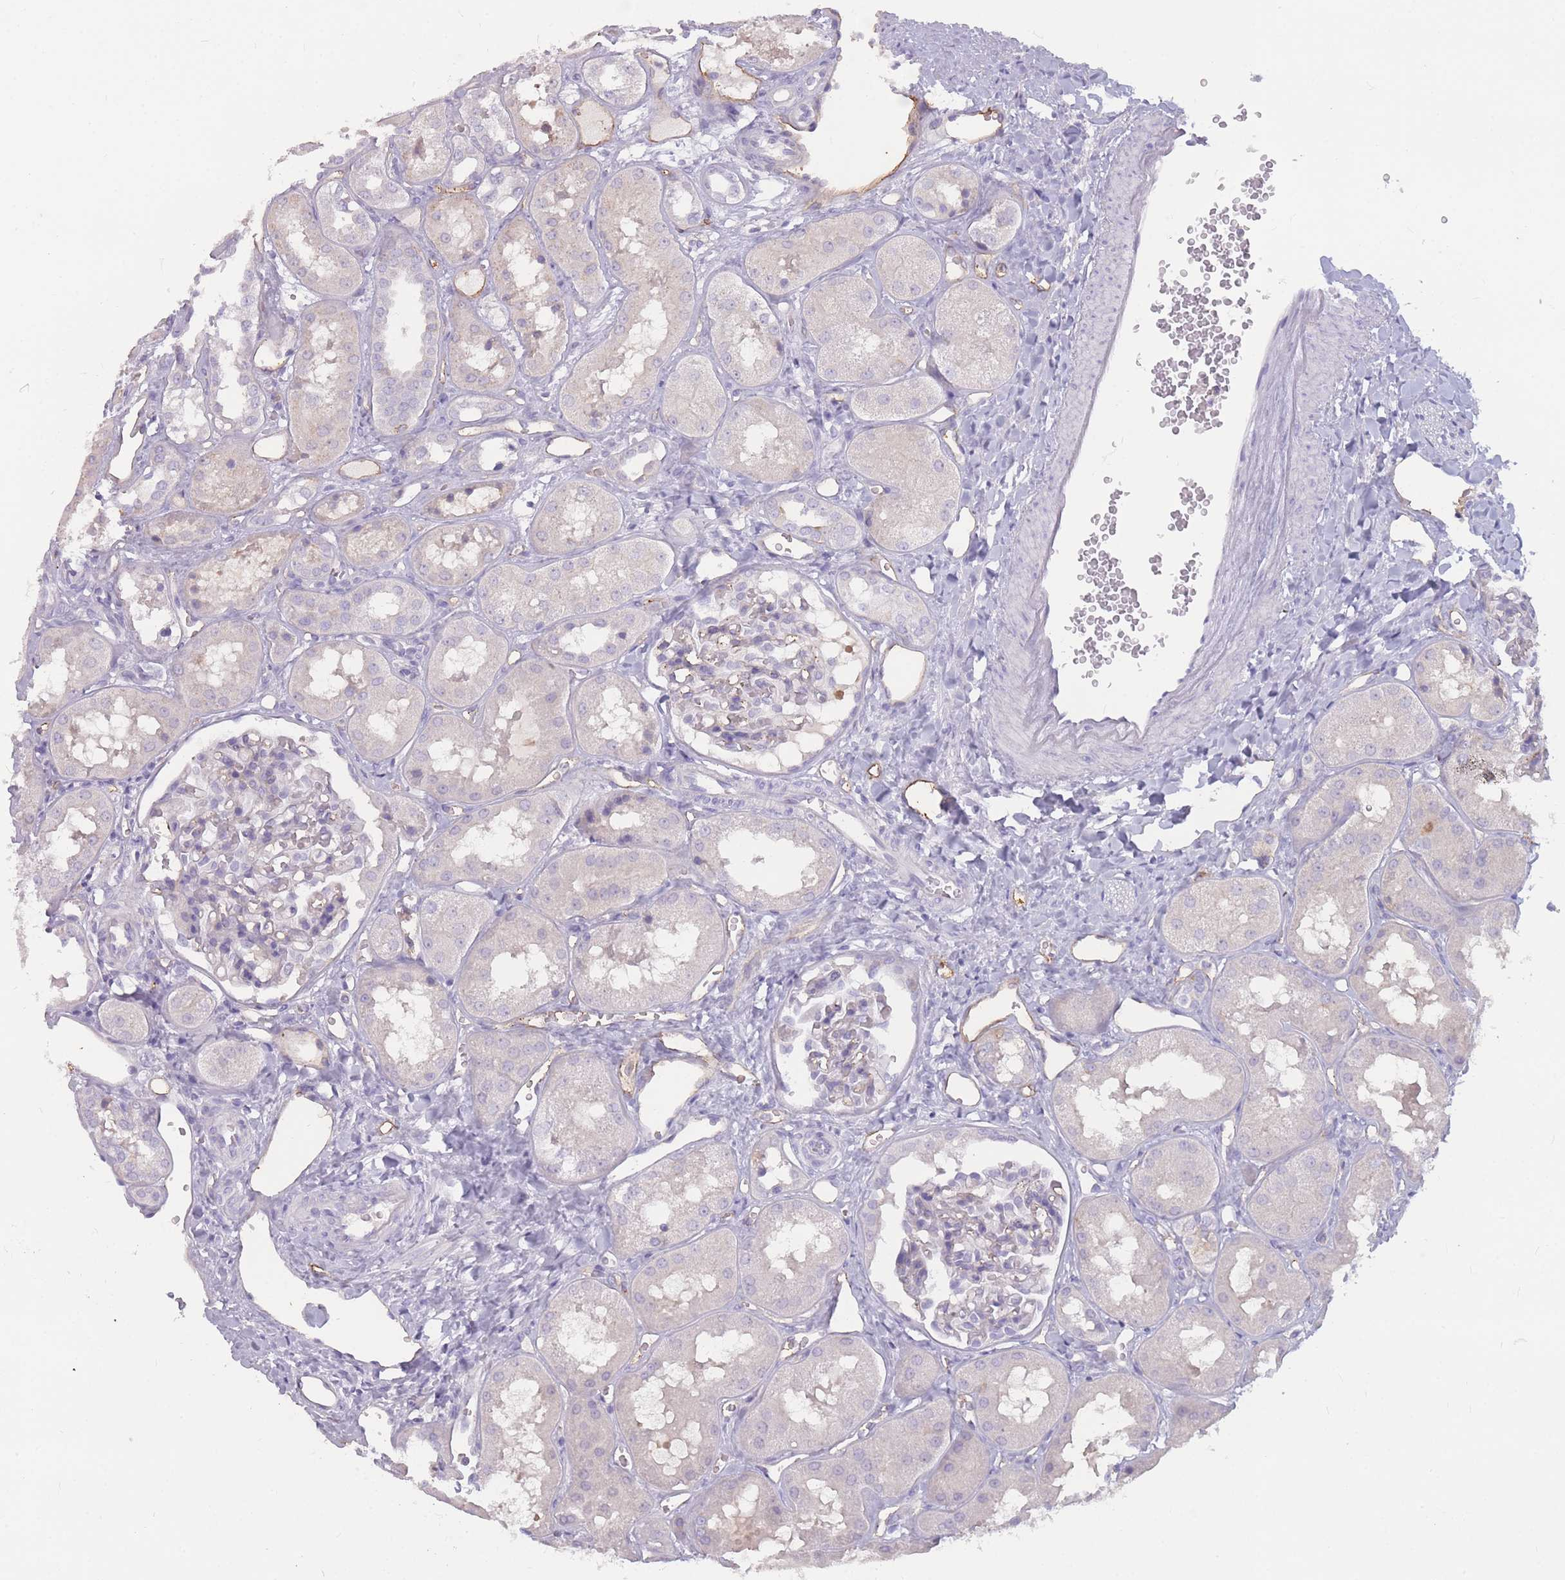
{"staining": {"intensity": "negative", "quantity": "none", "location": "none"}, "tissue": "kidney", "cell_type": "Cells in glomeruli", "image_type": "normal", "snomed": [{"axis": "morphology", "description": "Normal tissue, NOS"}, {"axis": "topography", "description": "Kidney"}], "caption": "Immunohistochemical staining of normal kidney demonstrates no significant positivity in cells in glomeruli.", "gene": "GNA11", "patient": {"sex": "male", "age": 16}}